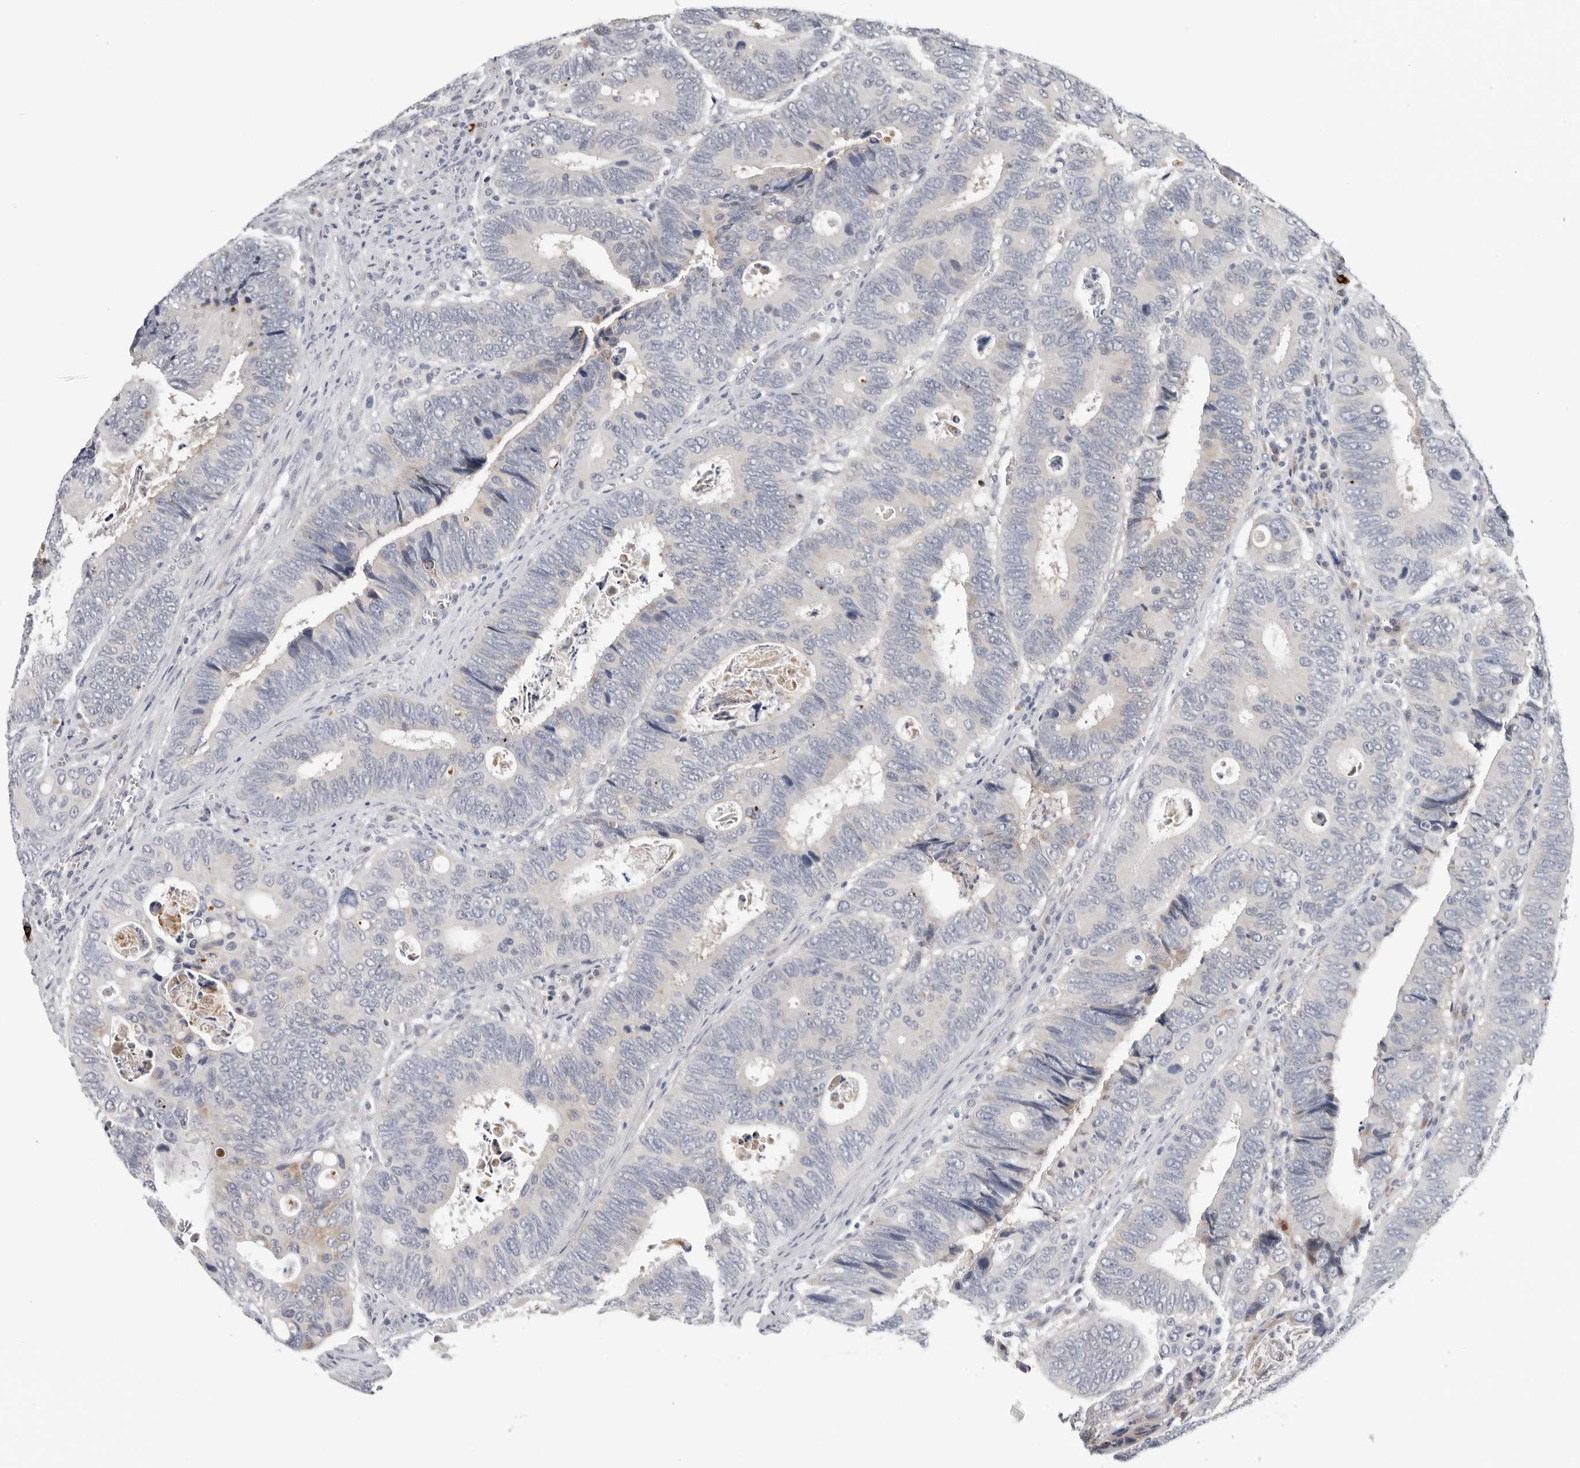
{"staining": {"intensity": "negative", "quantity": "none", "location": "none"}, "tissue": "colorectal cancer", "cell_type": "Tumor cells", "image_type": "cancer", "snomed": [{"axis": "morphology", "description": "Adenocarcinoma, NOS"}, {"axis": "topography", "description": "Colon"}], "caption": "High power microscopy histopathology image of an immunohistochemistry image of colorectal adenocarcinoma, revealing no significant staining in tumor cells. The staining was performed using DAB (3,3'-diaminobenzidine) to visualize the protein expression in brown, while the nuclei were stained in blue with hematoxylin (Magnification: 20x).", "gene": "ZNF502", "patient": {"sex": "male", "age": 72}}